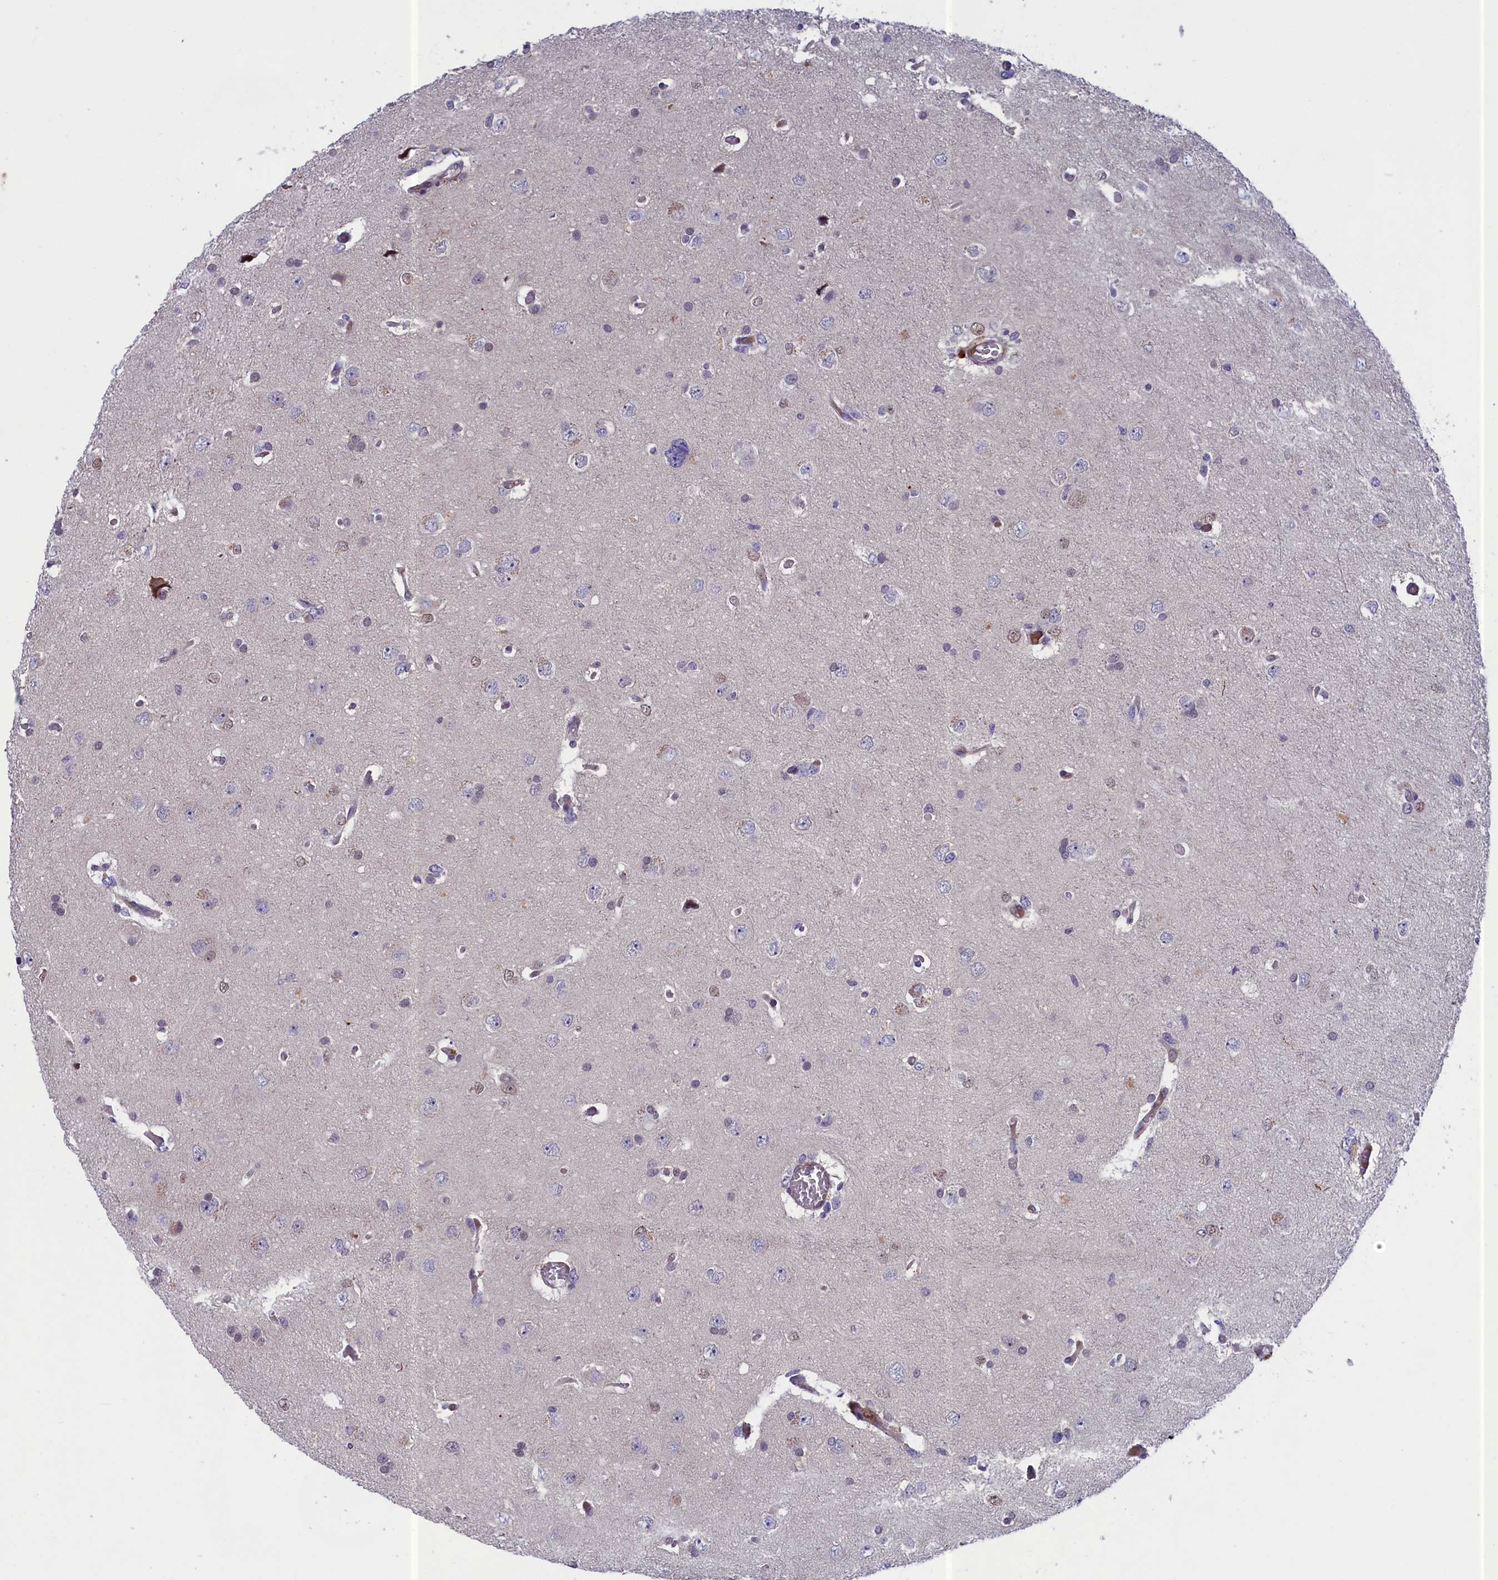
{"staining": {"intensity": "negative", "quantity": "none", "location": "none"}, "tissue": "glioma", "cell_type": "Tumor cells", "image_type": "cancer", "snomed": [{"axis": "morphology", "description": "Glioma, malignant, High grade"}, {"axis": "topography", "description": "Brain"}], "caption": "A micrograph of human glioma is negative for staining in tumor cells.", "gene": "LIG1", "patient": {"sex": "female", "age": 59}}